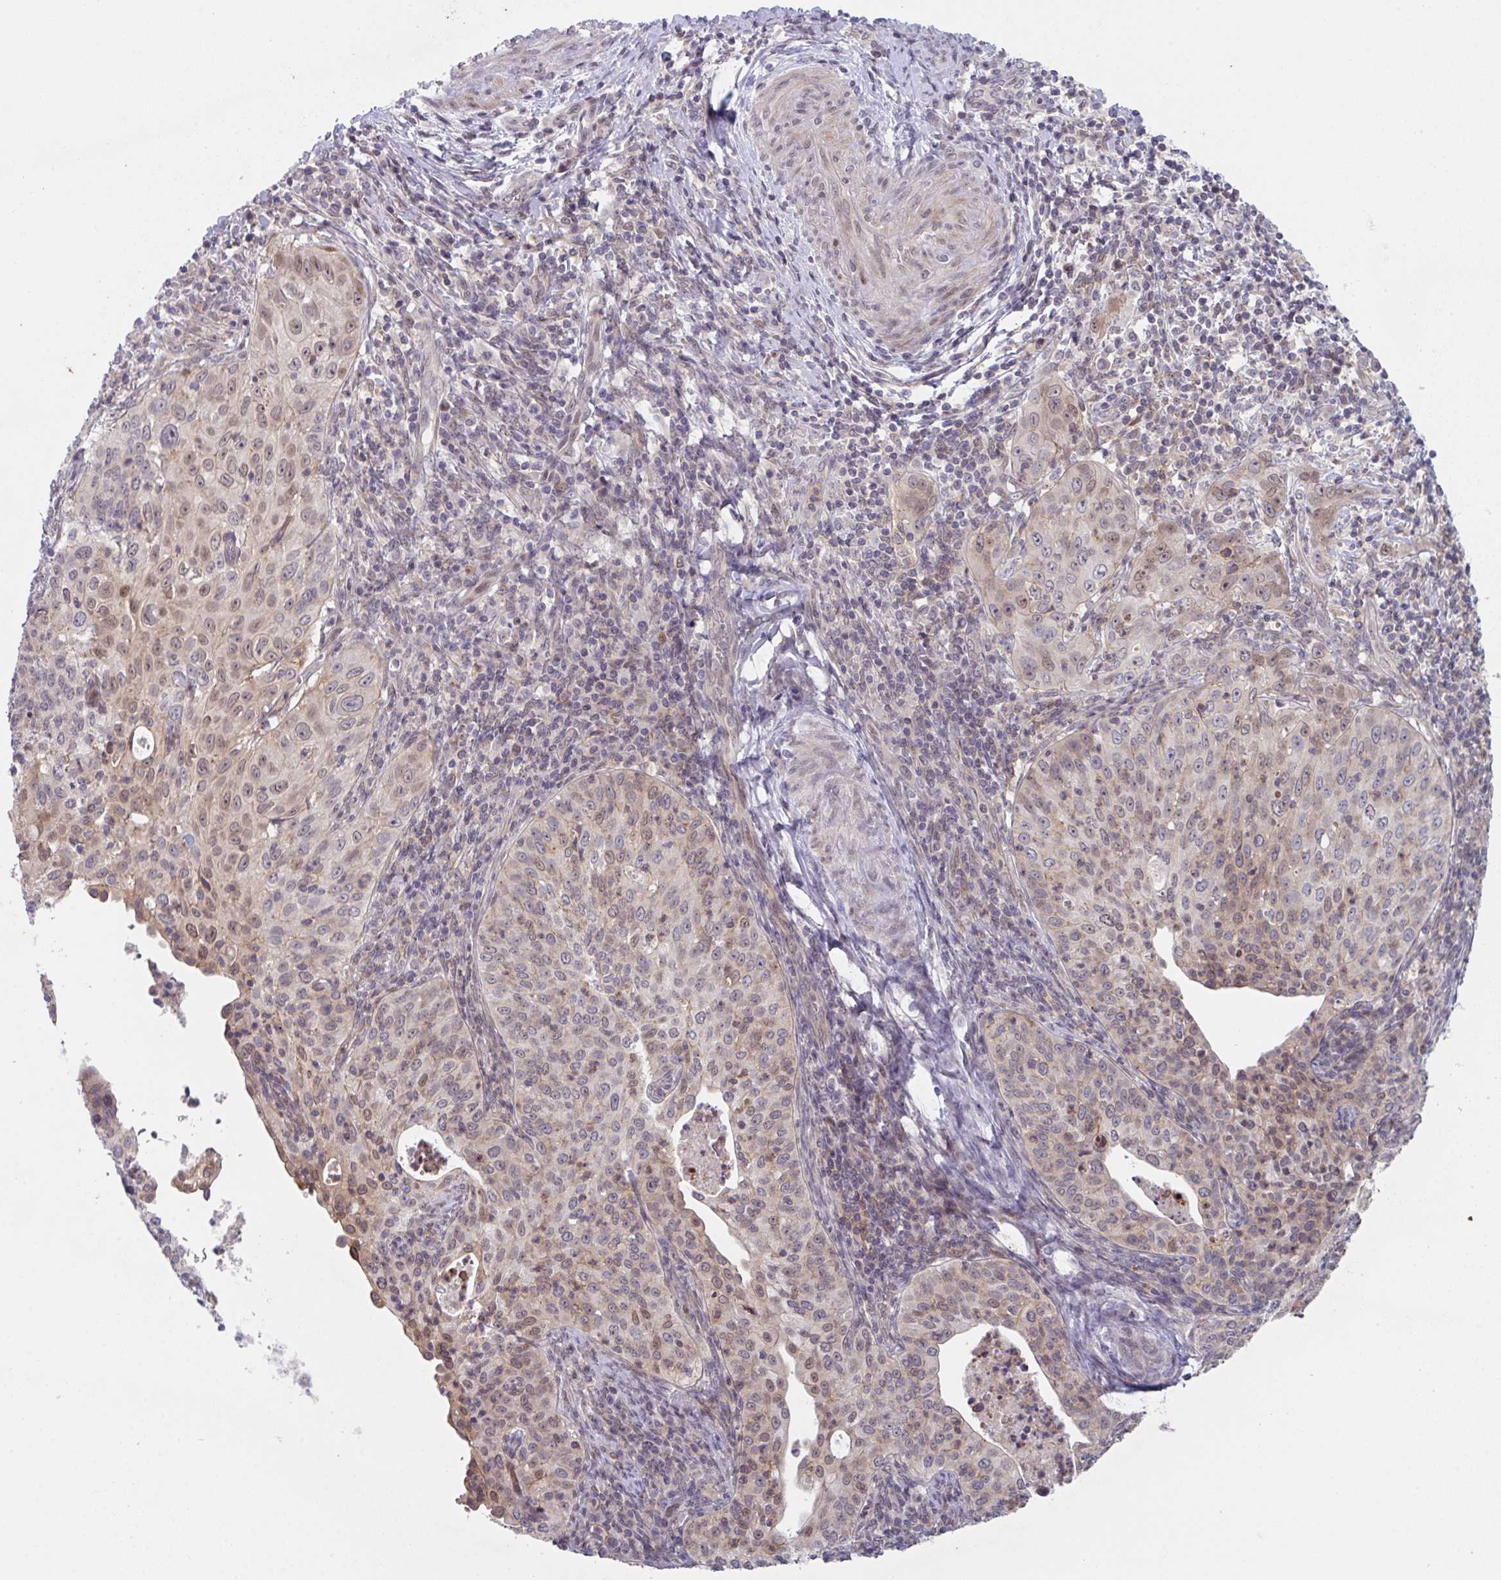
{"staining": {"intensity": "moderate", "quantity": "25%-75%", "location": "nuclear"}, "tissue": "cervical cancer", "cell_type": "Tumor cells", "image_type": "cancer", "snomed": [{"axis": "morphology", "description": "Squamous cell carcinoma, NOS"}, {"axis": "topography", "description": "Cervix"}], "caption": "Immunohistochemical staining of human cervical cancer displays medium levels of moderate nuclear protein expression in approximately 25%-75% of tumor cells. The staining was performed using DAB (3,3'-diaminobenzidine) to visualize the protein expression in brown, while the nuclei were stained in blue with hematoxylin (Magnification: 20x).", "gene": "RBM18", "patient": {"sex": "female", "age": 30}}